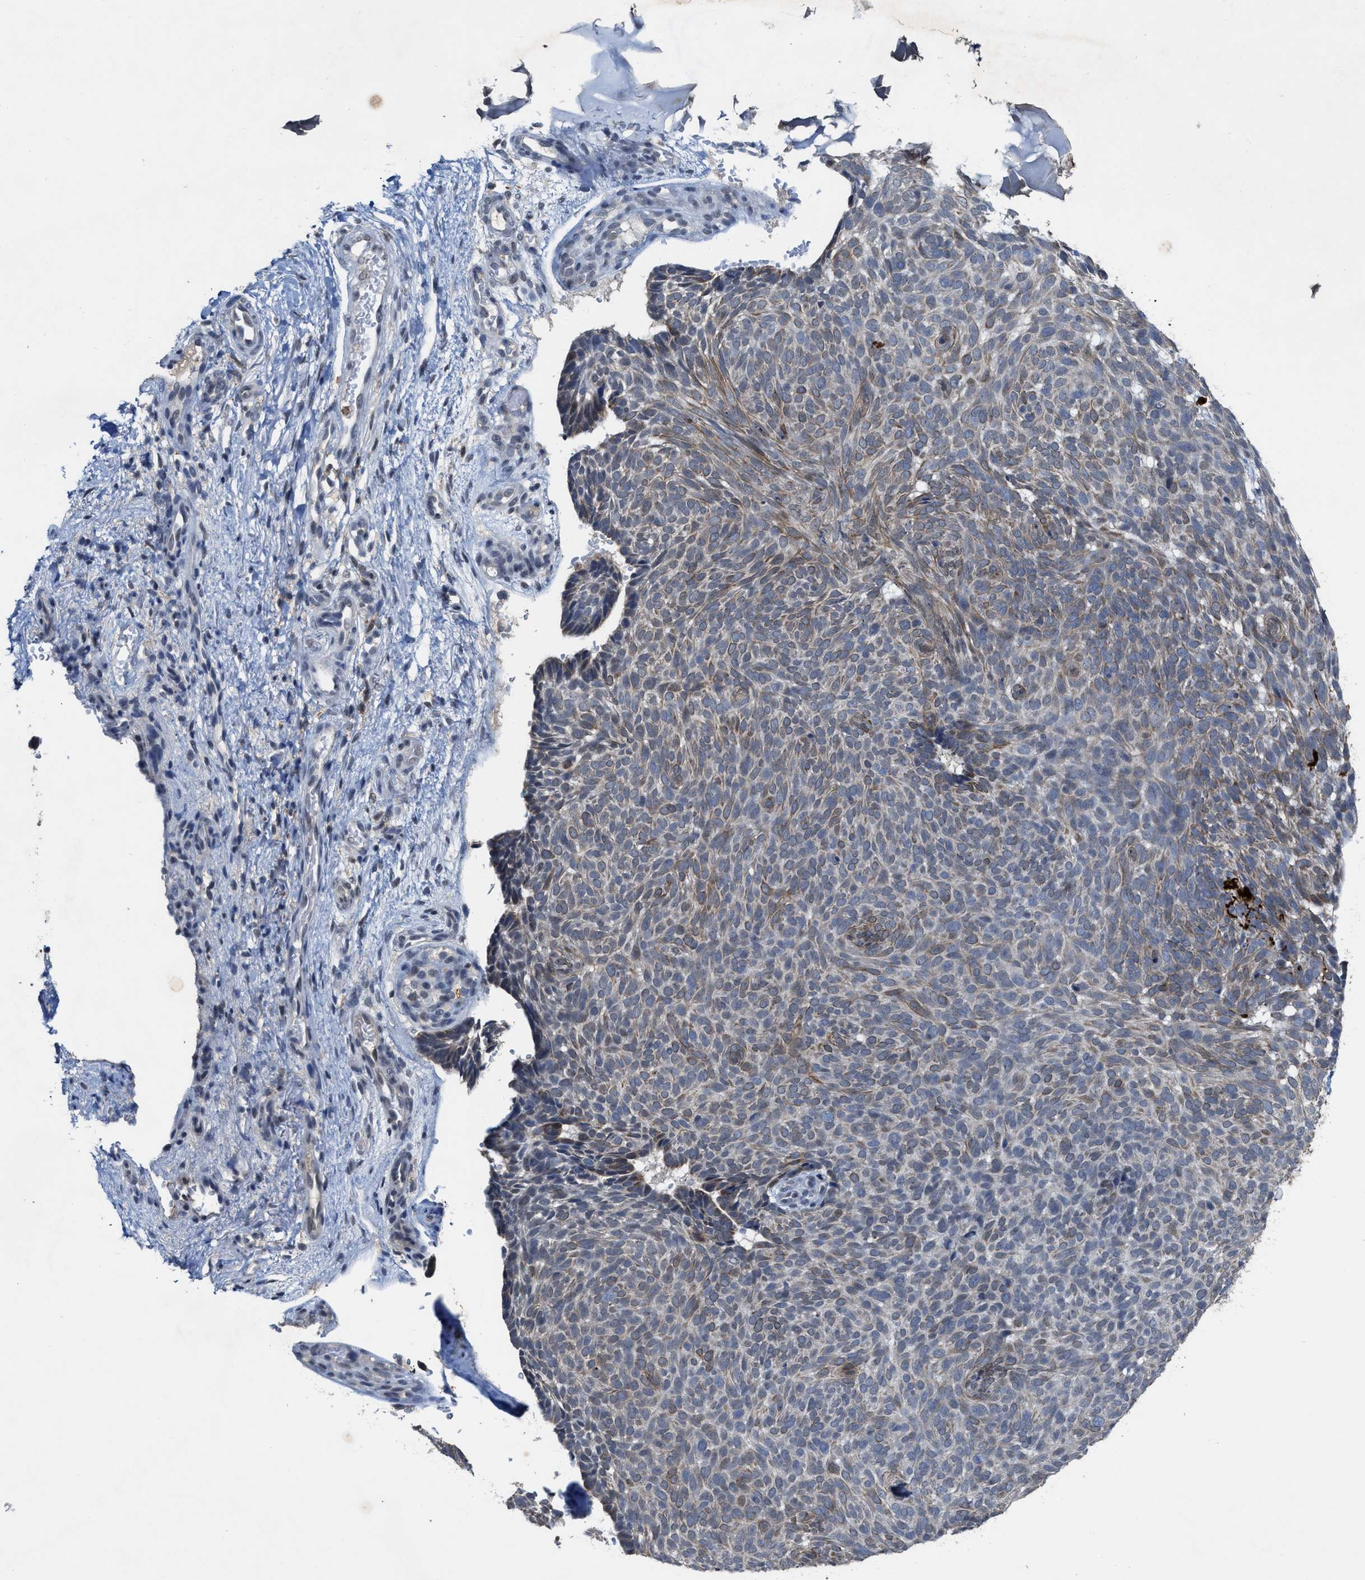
{"staining": {"intensity": "weak", "quantity": "<25%", "location": "cytoplasmic/membranous"}, "tissue": "skin cancer", "cell_type": "Tumor cells", "image_type": "cancer", "snomed": [{"axis": "morphology", "description": "Basal cell carcinoma"}, {"axis": "topography", "description": "Skin"}], "caption": "High magnification brightfield microscopy of skin cancer stained with DAB (3,3'-diaminobenzidine) (brown) and counterstained with hematoxylin (blue): tumor cells show no significant expression.", "gene": "FGD3", "patient": {"sex": "male", "age": 61}}